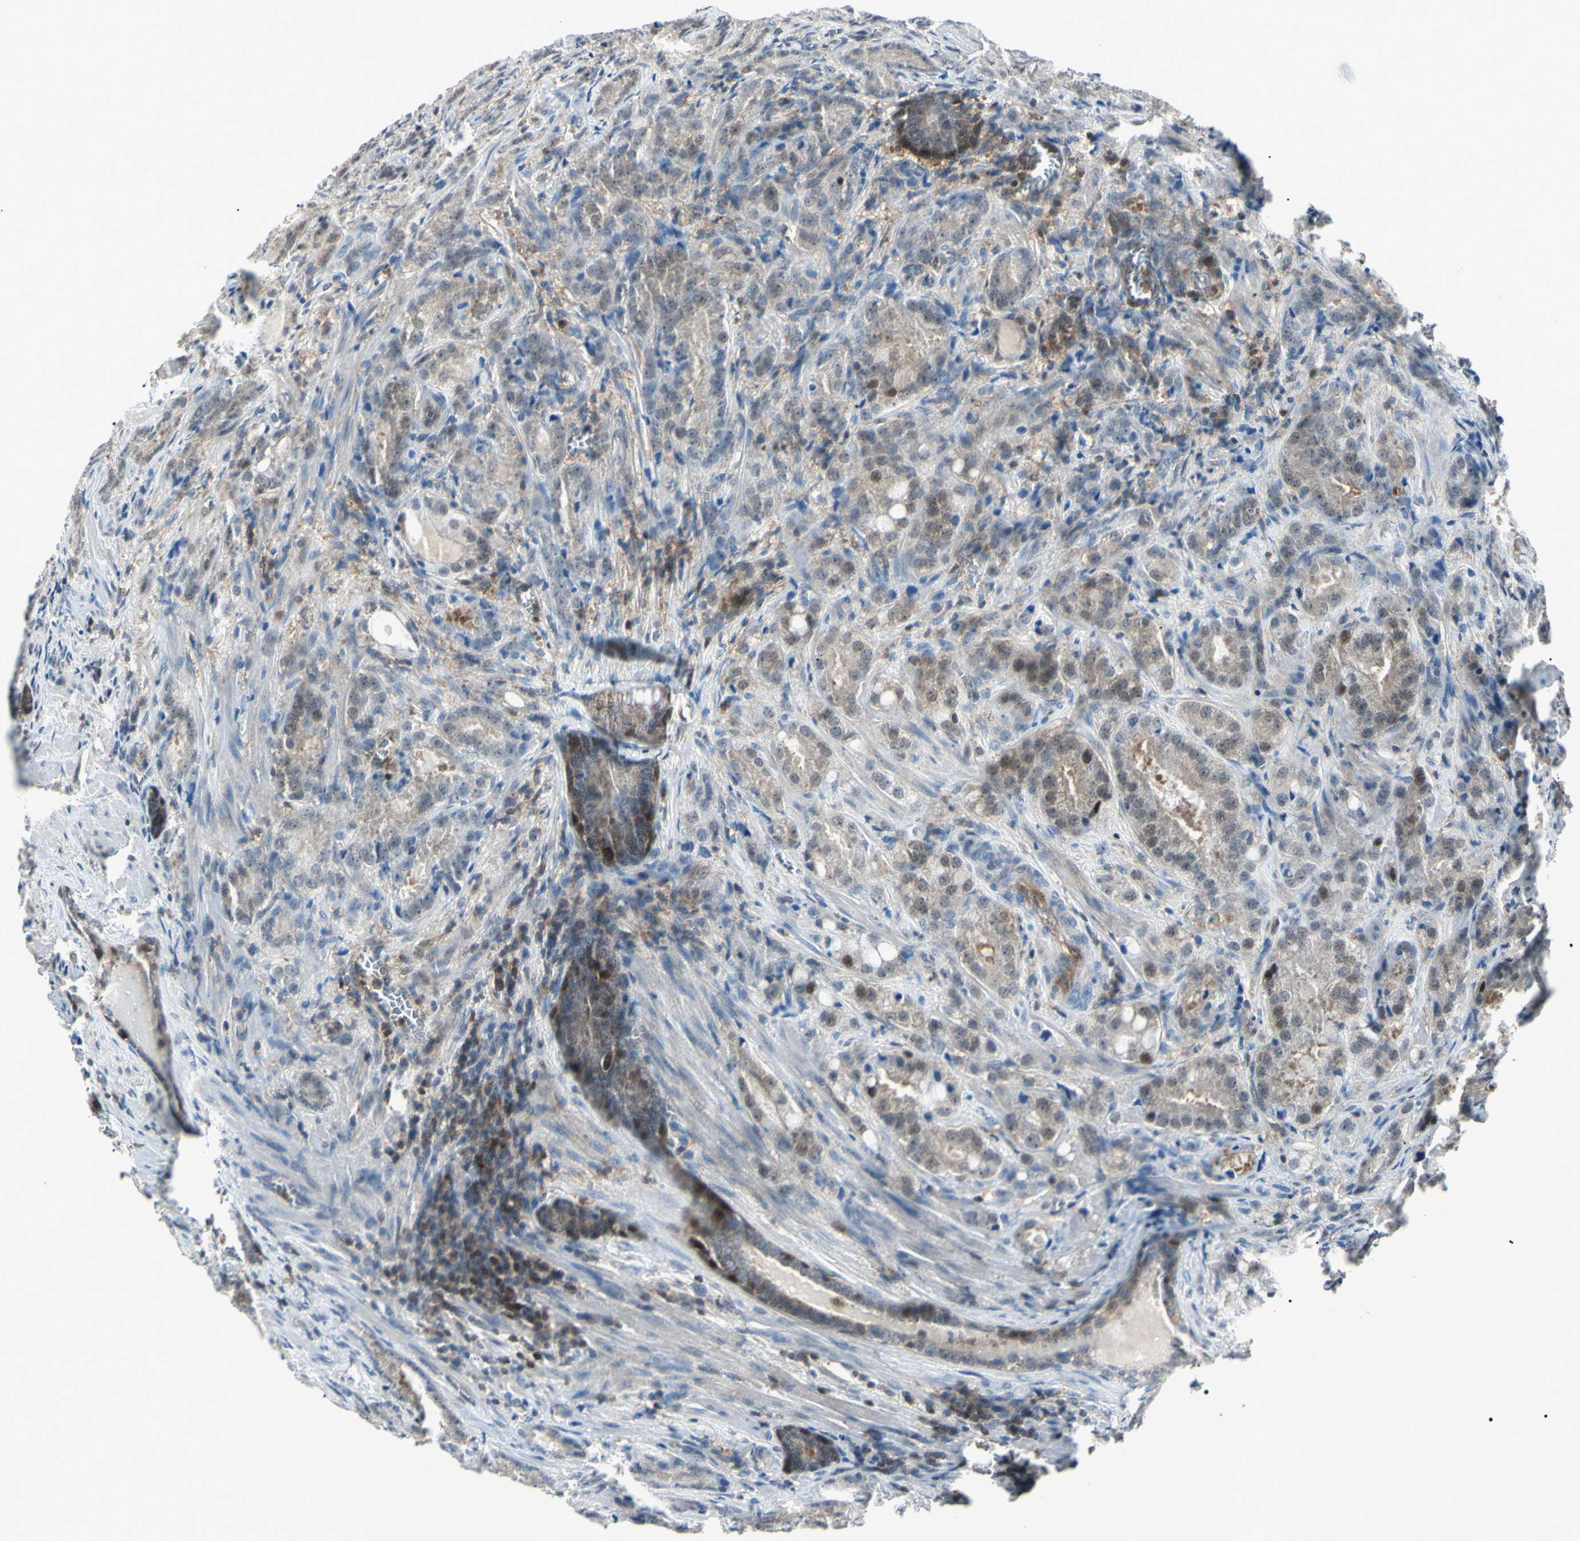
{"staining": {"intensity": "weak", "quantity": "<25%", "location": "cytoplasmic/membranous"}, "tissue": "prostate cancer", "cell_type": "Tumor cells", "image_type": "cancer", "snomed": [{"axis": "morphology", "description": "Adenocarcinoma, High grade"}, {"axis": "topography", "description": "Prostate"}], "caption": "Prostate cancer stained for a protein using IHC shows no expression tumor cells.", "gene": "PGK1", "patient": {"sex": "male", "age": 64}}